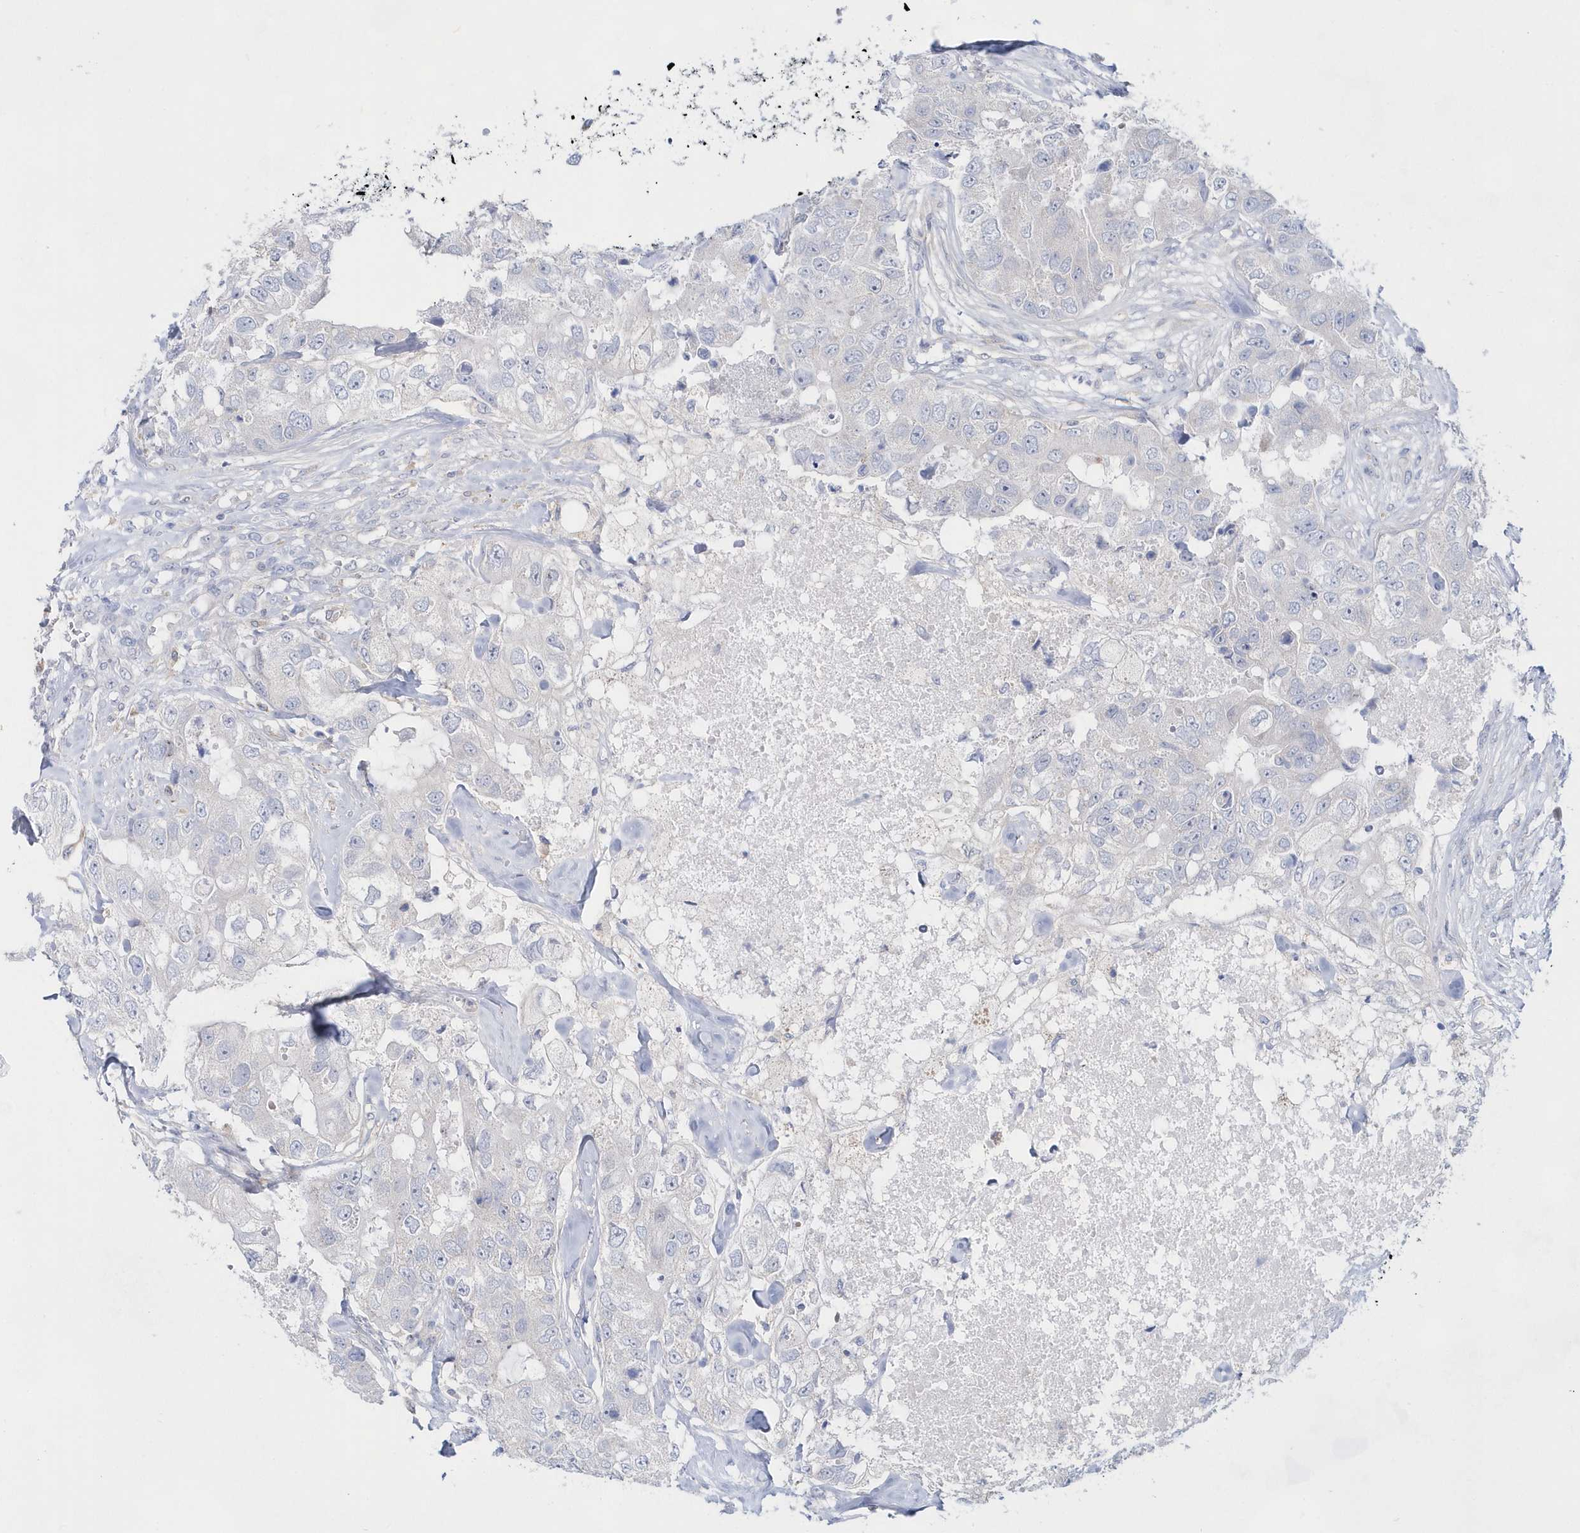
{"staining": {"intensity": "negative", "quantity": "none", "location": "none"}, "tissue": "breast cancer", "cell_type": "Tumor cells", "image_type": "cancer", "snomed": [{"axis": "morphology", "description": "Duct carcinoma"}, {"axis": "topography", "description": "Breast"}], "caption": "IHC of human breast cancer displays no positivity in tumor cells.", "gene": "BDH2", "patient": {"sex": "female", "age": 62}}